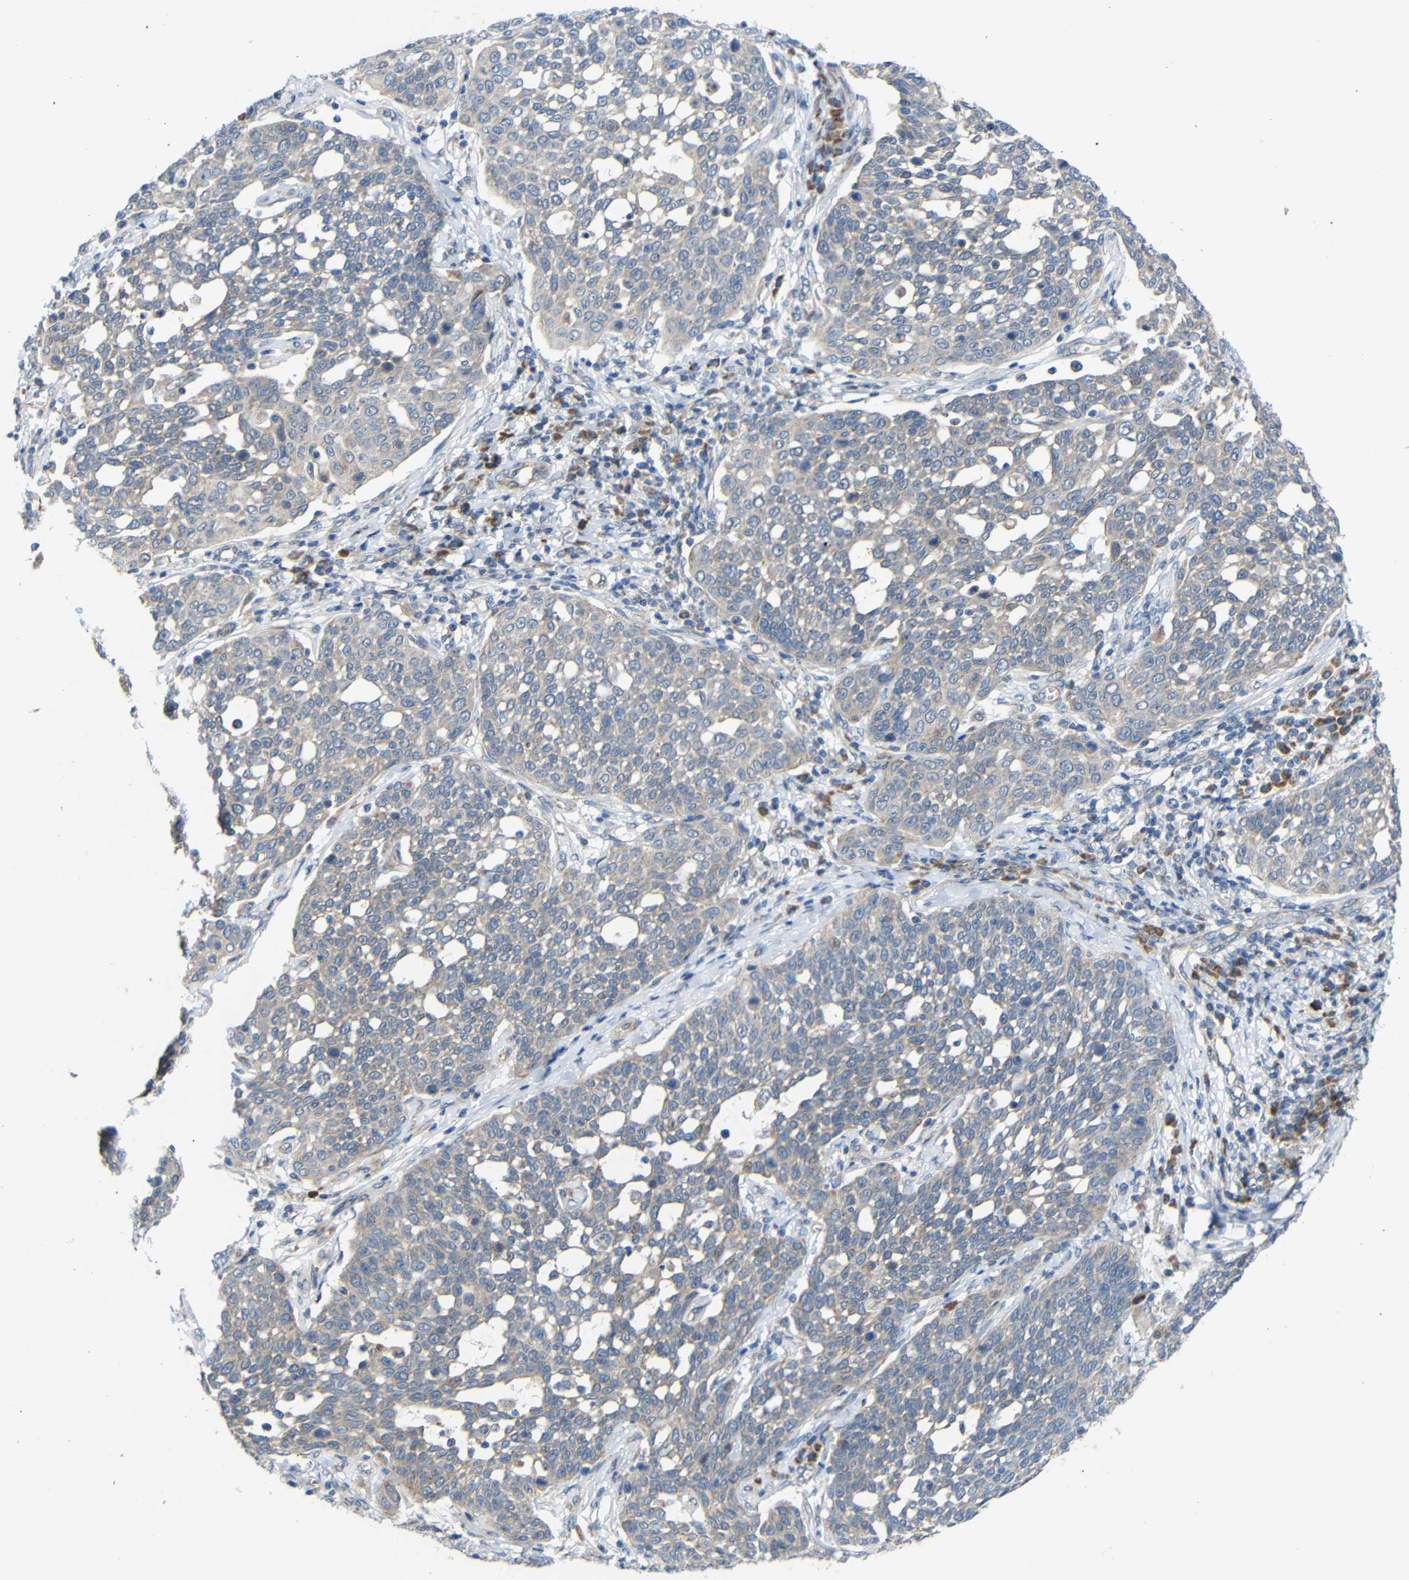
{"staining": {"intensity": "weak", "quantity": "<25%", "location": "cytoplasmic/membranous"}, "tissue": "cervical cancer", "cell_type": "Tumor cells", "image_type": "cancer", "snomed": [{"axis": "morphology", "description": "Squamous cell carcinoma, NOS"}, {"axis": "topography", "description": "Cervix"}], "caption": "This is a image of immunohistochemistry (IHC) staining of squamous cell carcinoma (cervical), which shows no positivity in tumor cells. (DAB (3,3'-diaminobenzidine) IHC, high magnification).", "gene": "TMEM25", "patient": {"sex": "female", "age": 34}}